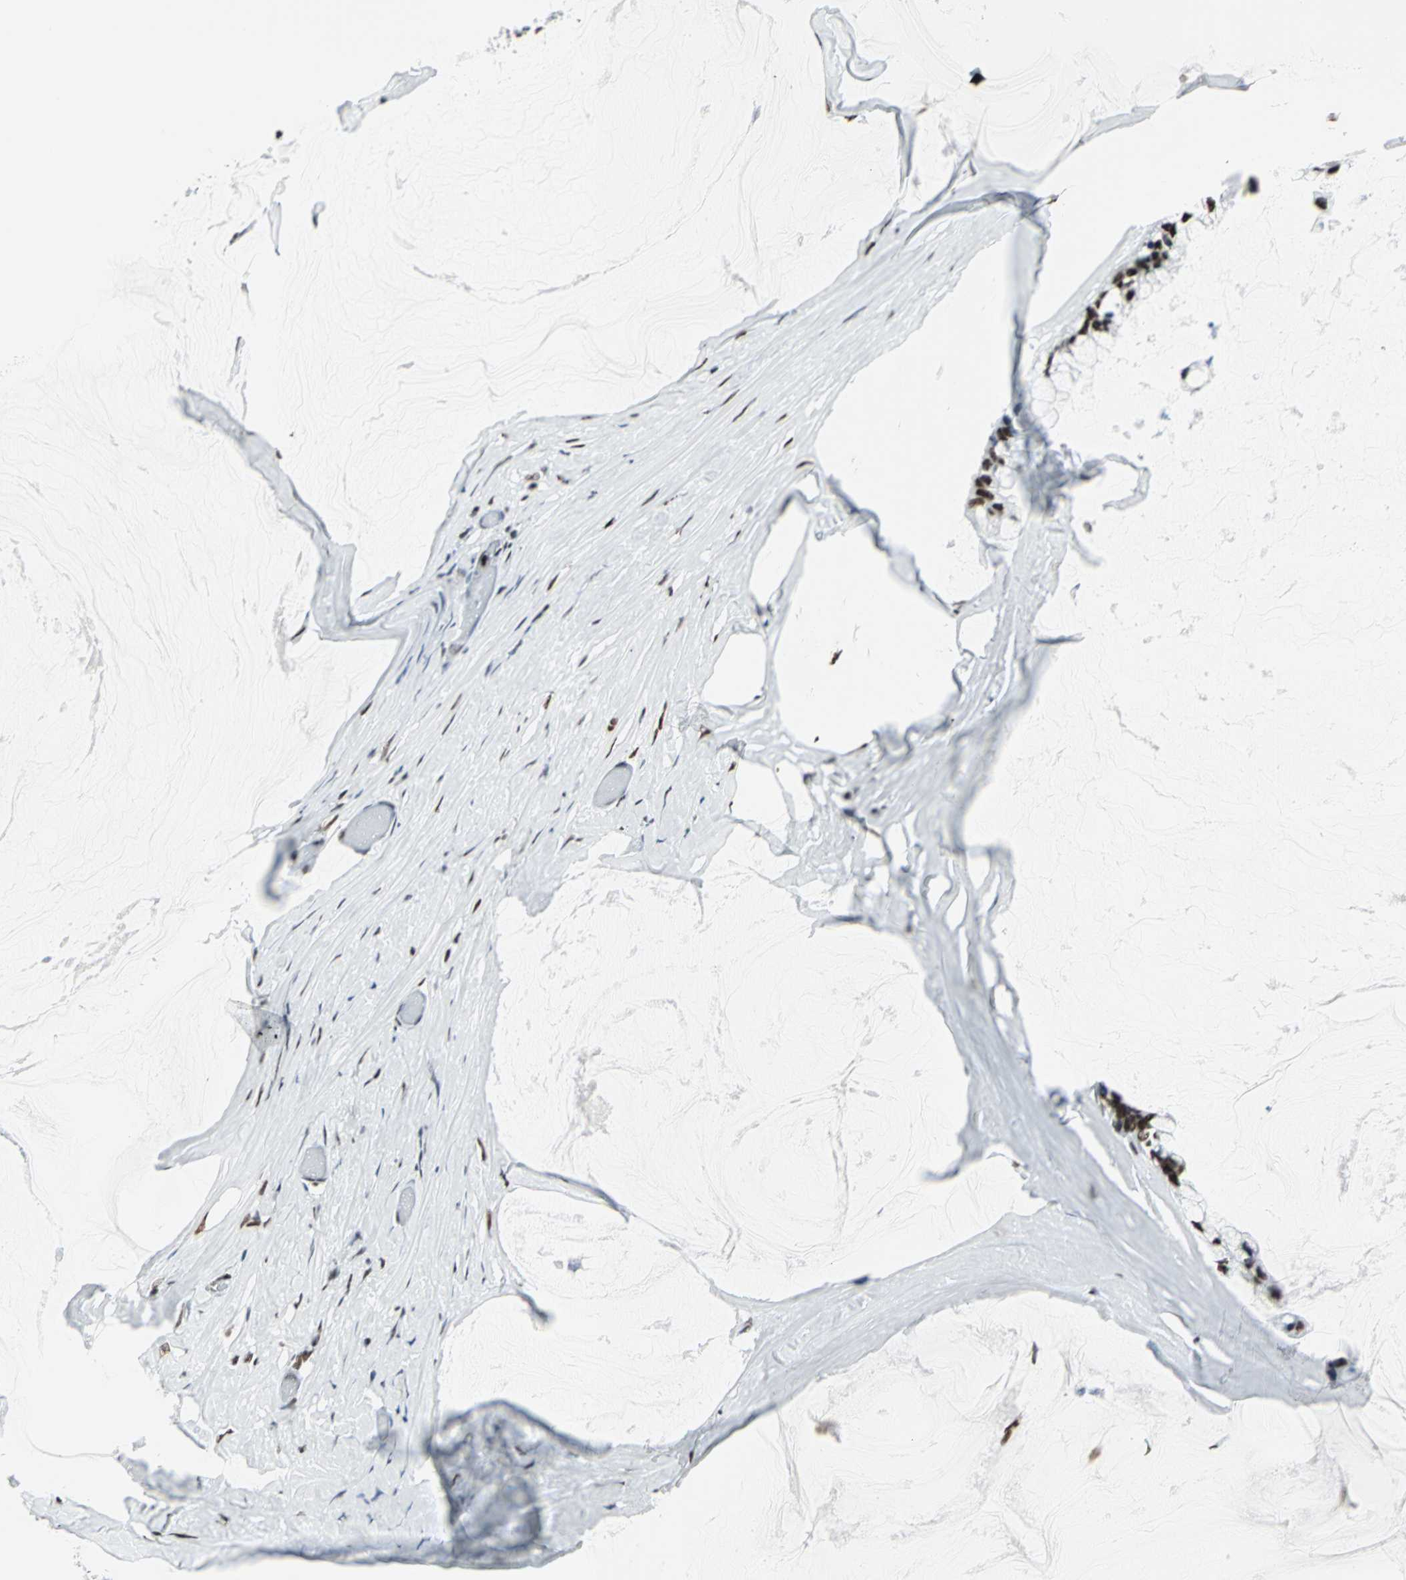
{"staining": {"intensity": "strong", "quantity": ">75%", "location": "nuclear"}, "tissue": "ovarian cancer", "cell_type": "Tumor cells", "image_type": "cancer", "snomed": [{"axis": "morphology", "description": "Cystadenocarcinoma, mucinous, NOS"}, {"axis": "topography", "description": "Ovary"}], "caption": "Ovarian cancer stained with a brown dye displays strong nuclear positive staining in approximately >75% of tumor cells.", "gene": "HDAC2", "patient": {"sex": "female", "age": 39}}